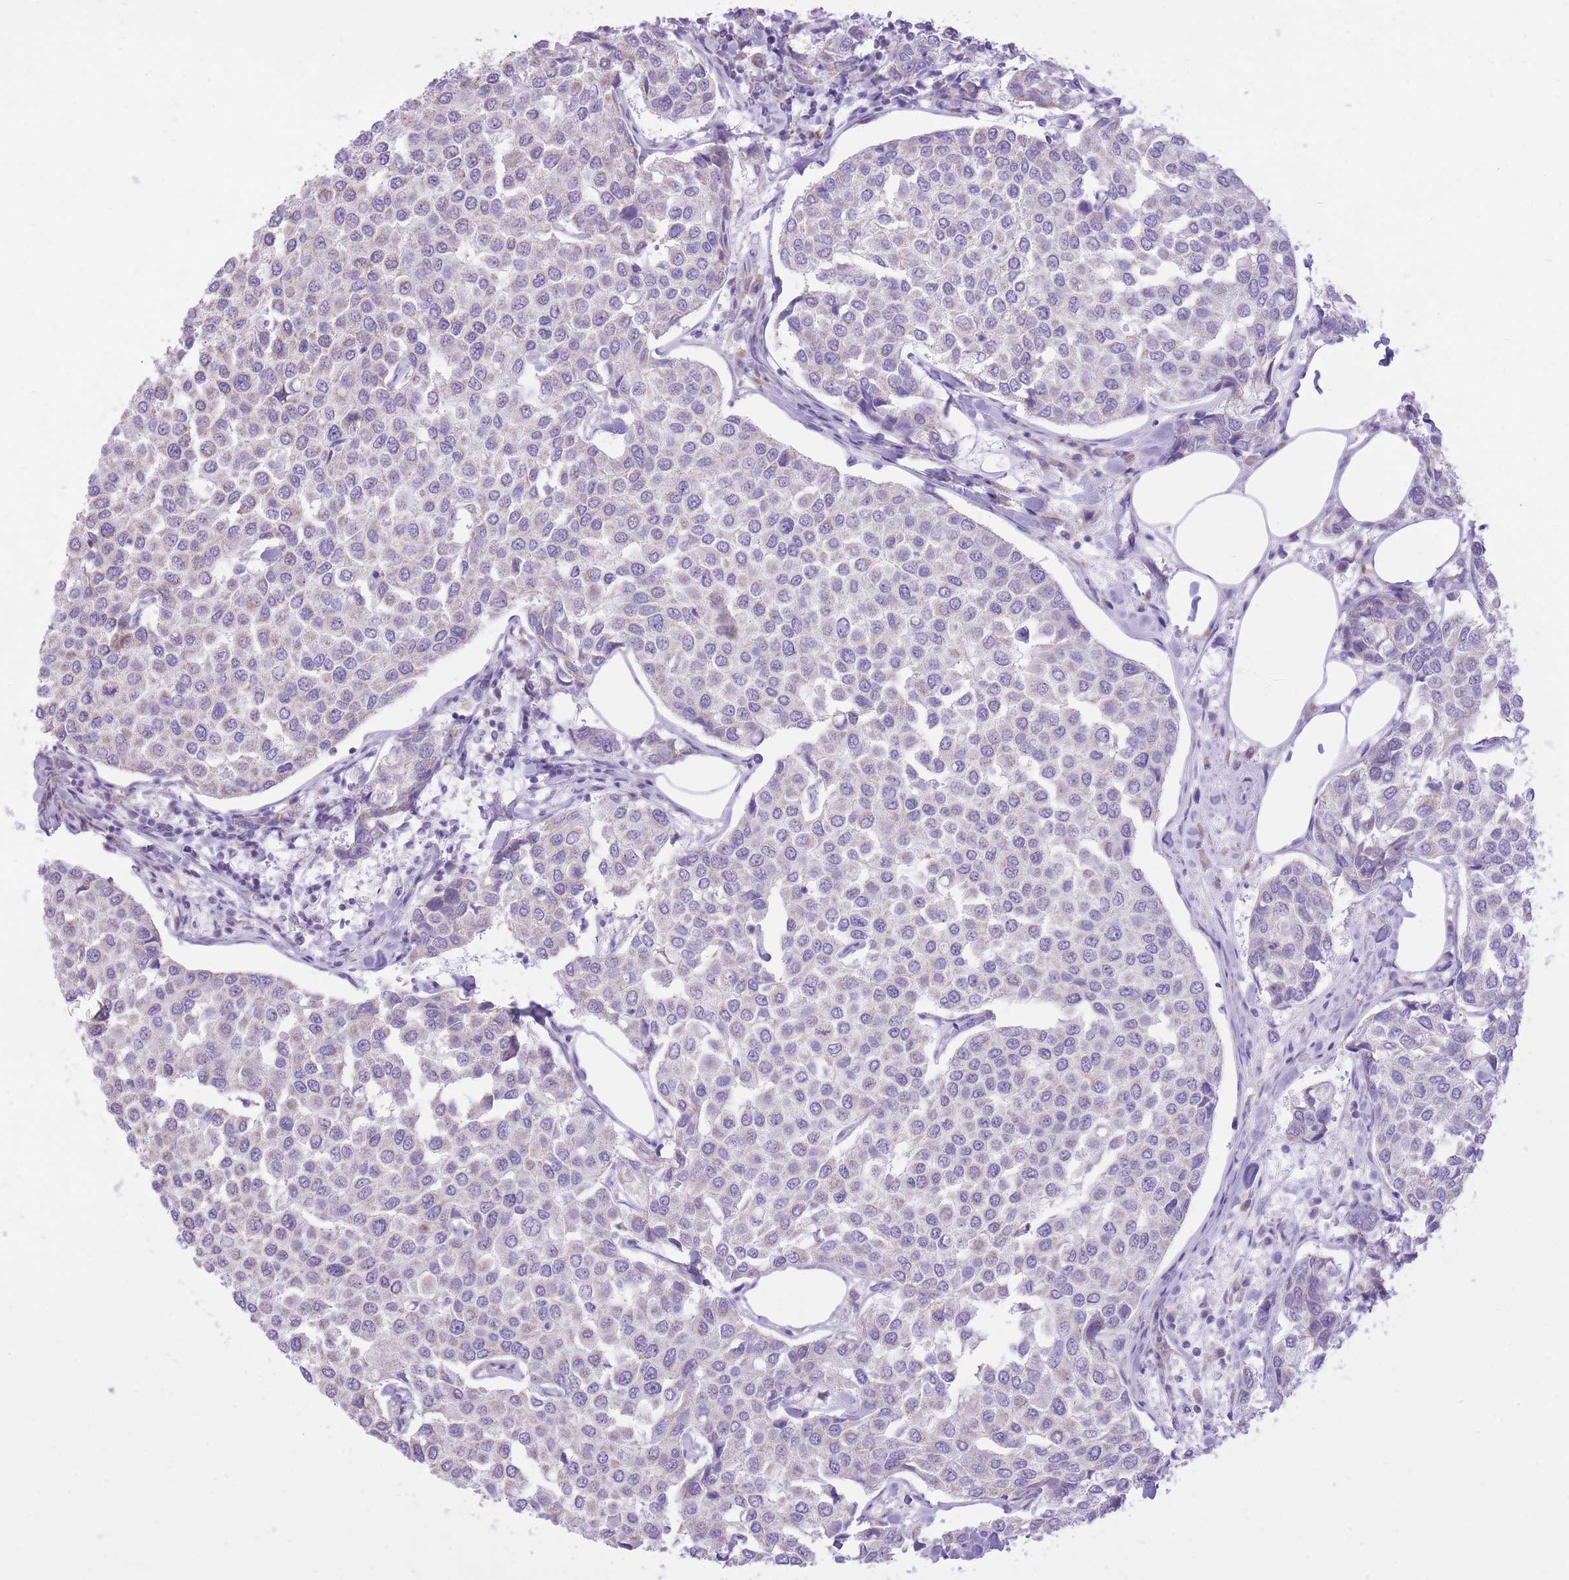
{"staining": {"intensity": "negative", "quantity": "none", "location": "none"}, "tissue": "breast cancer", "cell_type": "Tumor cells", "image_type": "cancer", "snomed": [{"axis": "morphology", "description": "Duct carcinoma"}, {"axis": "topography", "description": "Breast"}], "caption": "Intraductal carcinoma (breast) was stained to show a protein in brown. There is no significant staining in tumor cells.", "gene": "SLC4A4", "patient": {"sex": "female", "age": 55}}